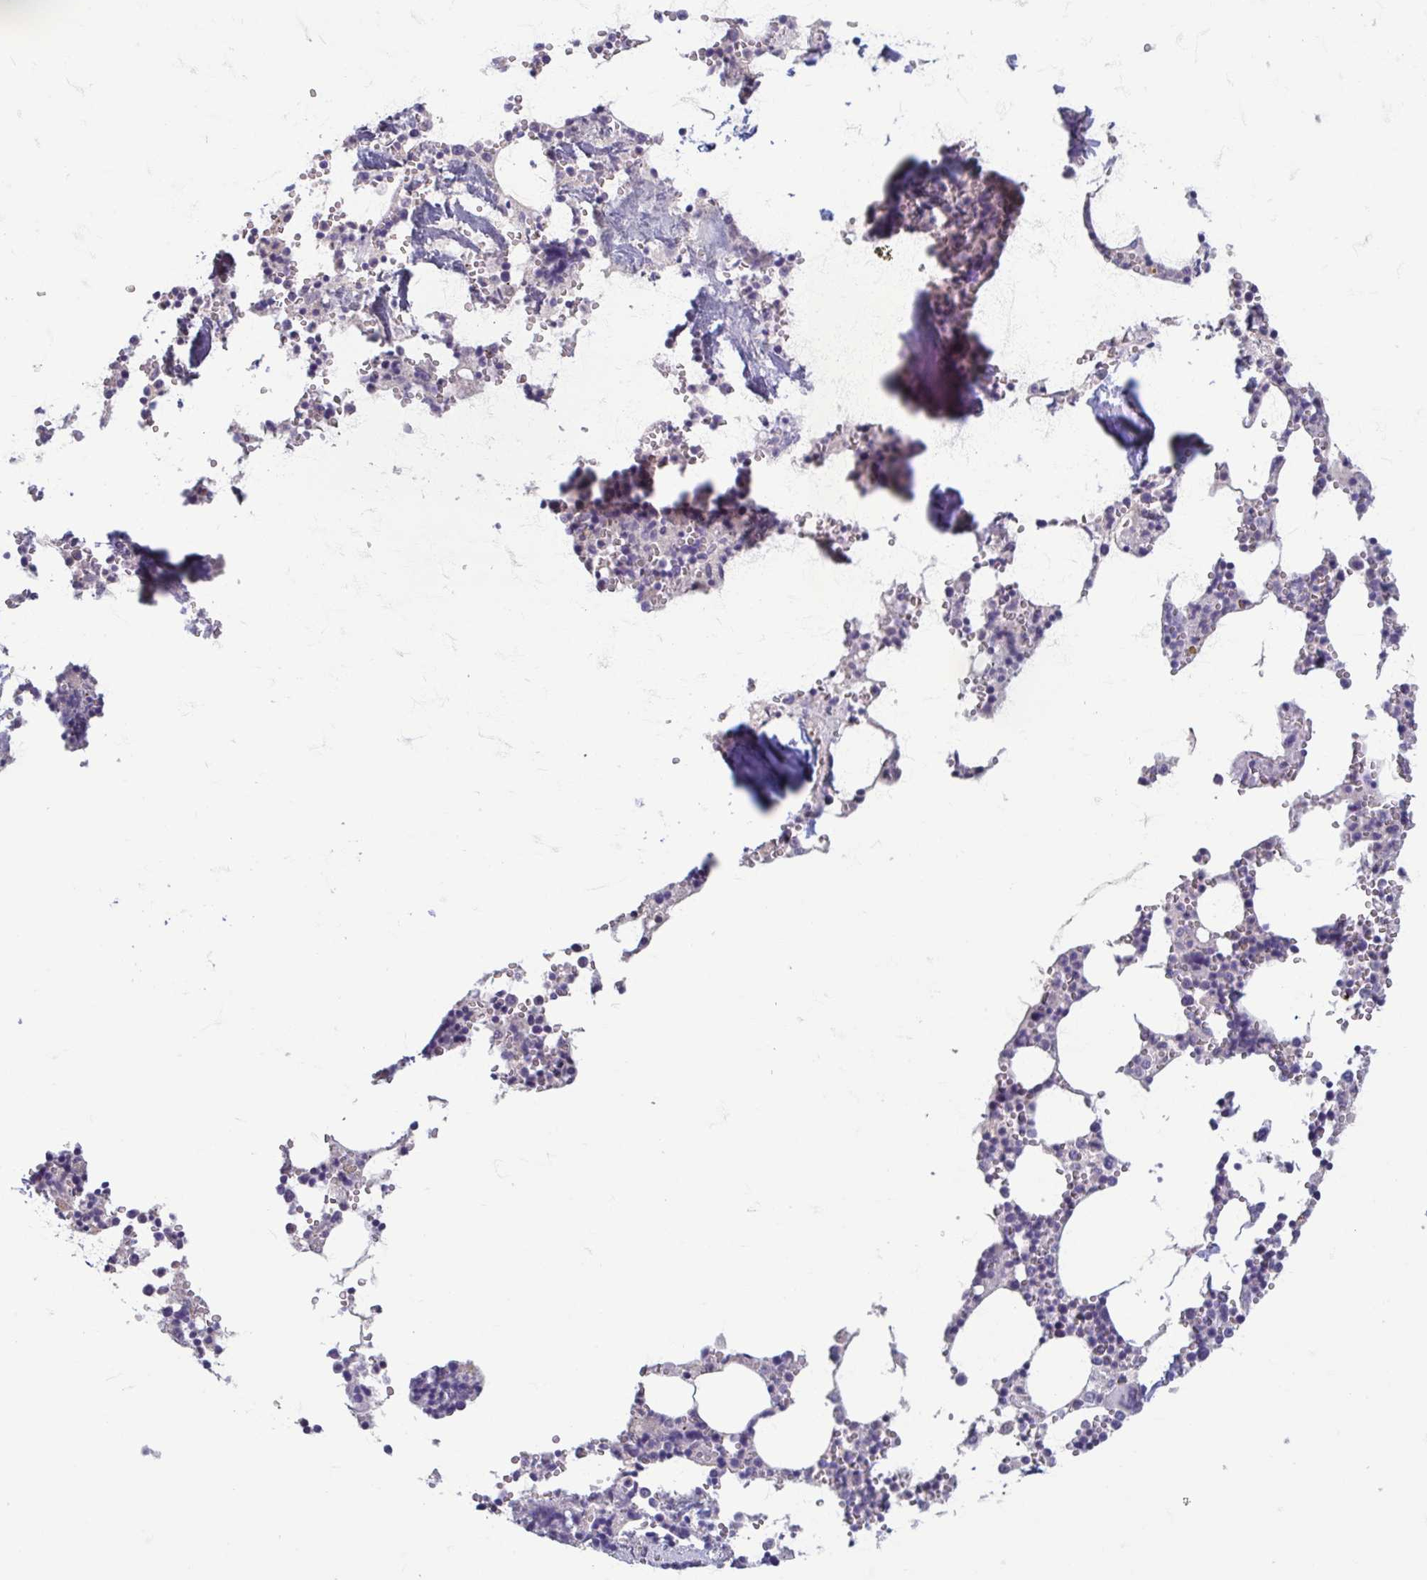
{"staining": {"intensity": "negative", "quantity": "none", "location": "none"}, "tissue": "bone marrow", "cell_type": "Hematopoietic cells", "image_type": "normal", "snomed": [{"axis": "morphology", "description": "Normal tissue, NOS"}, {"axis": "topography", "description": "Bone marrow"}], "caption": "A high-resolution micrograph shows IHC staining of normal bone marrow, which exhibits no significant positivity in hematopoietic cells.", "gene": "MORC4", "patient": {"sex": "male", "age": 54}}